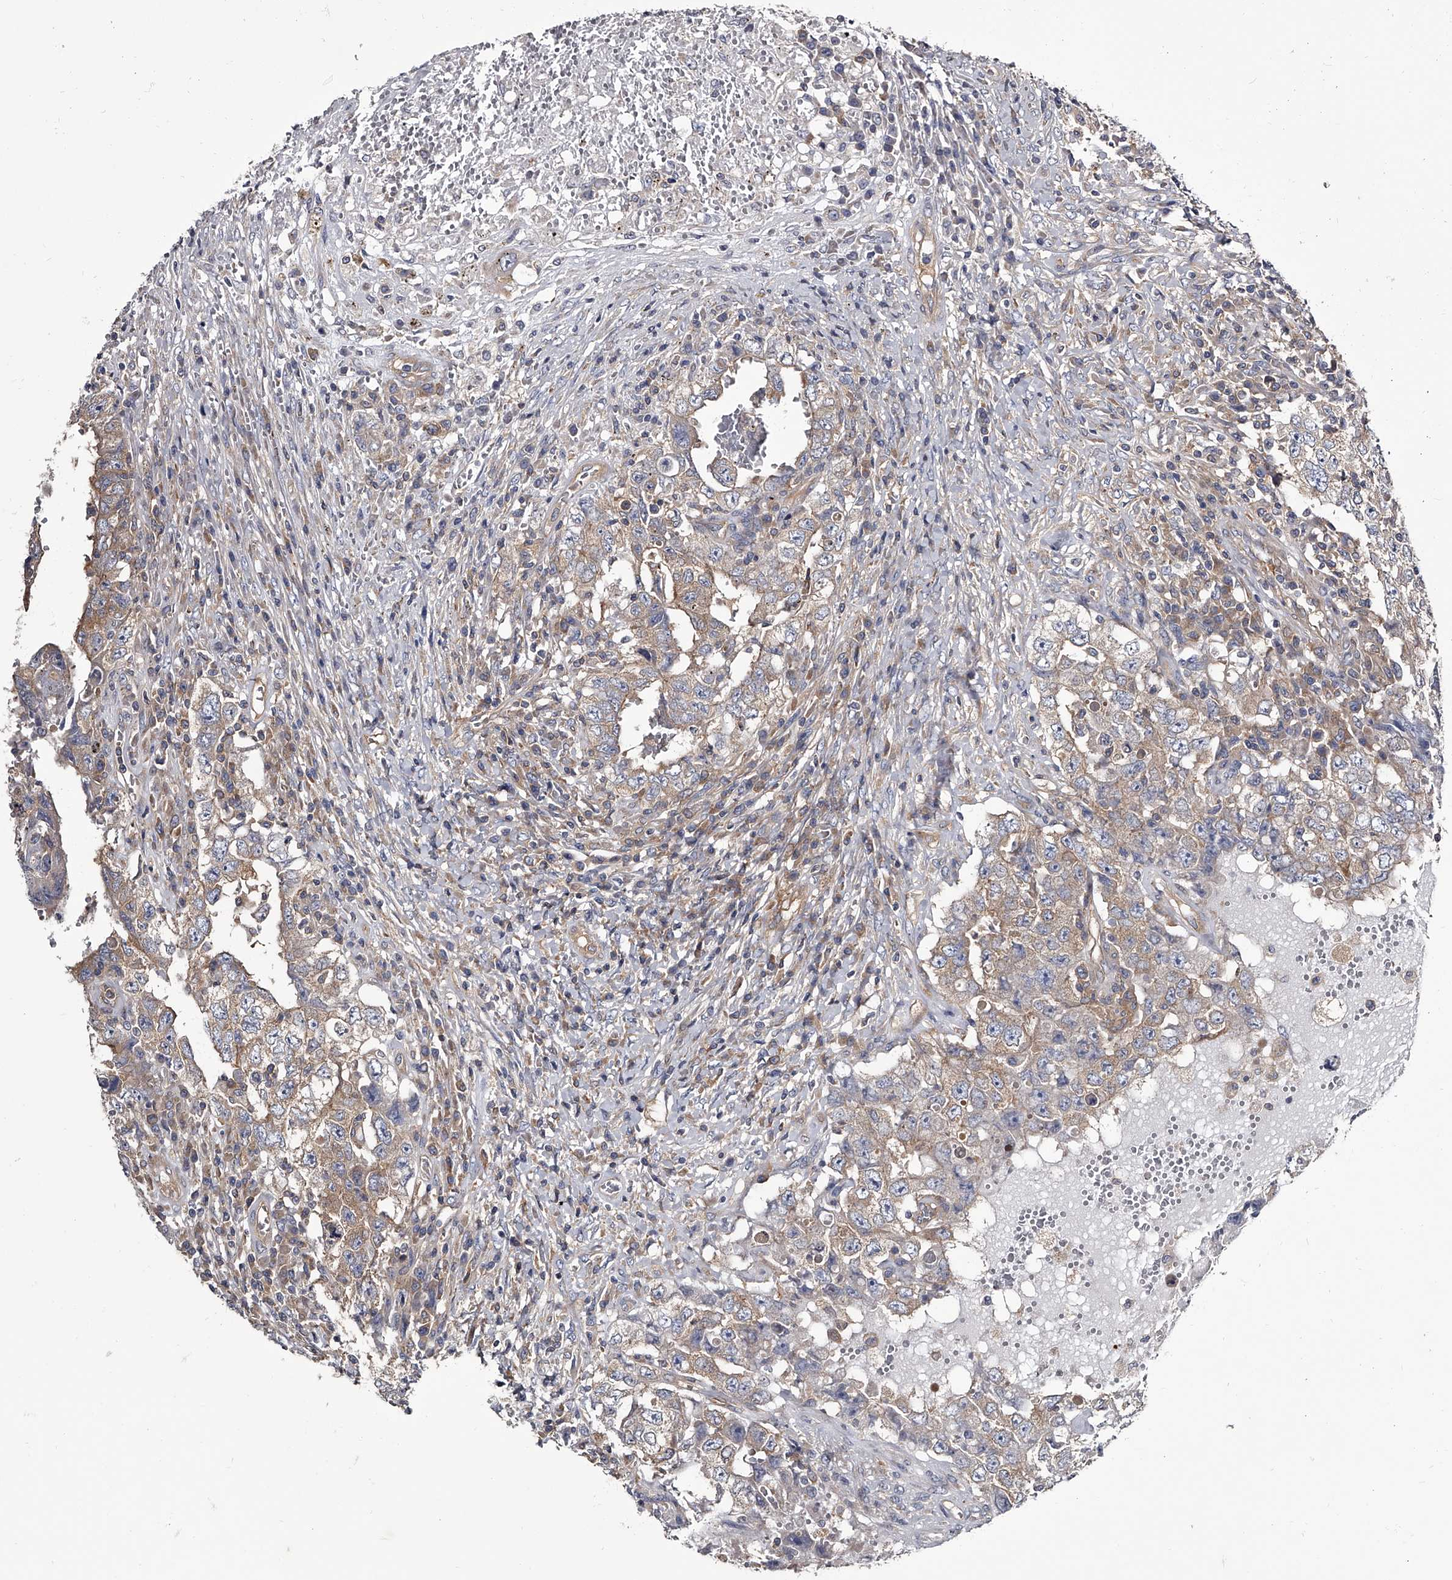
{"staining": {"intensity": "weak", "quantity": "25%-75%", "location": "cytoplasmic/membranous"}, "tissue": "testis cancer", "cell_type": "Tumor cells", "image_type": "cancer", "snomed": [{"axis": "morphology", "description": "Carcinoma, Embryonal, NOS"}, {"axis": "topography", "description": "Testis"}], "caption": "Protein analysis of testis cancer (embryonal carcinoma) tissue exhibits weak cytoplasmic/membranous expression in about 25%-75% of tumor cells. The protein of interest is stained brown, and the nuclei are stained in blue (DAB (3,3'-diaminobenzidine) IHC with brightfield microscopy, high magnification).", "gene": "GAPVD1", "patient": {"sex": "male", "age": 26}}